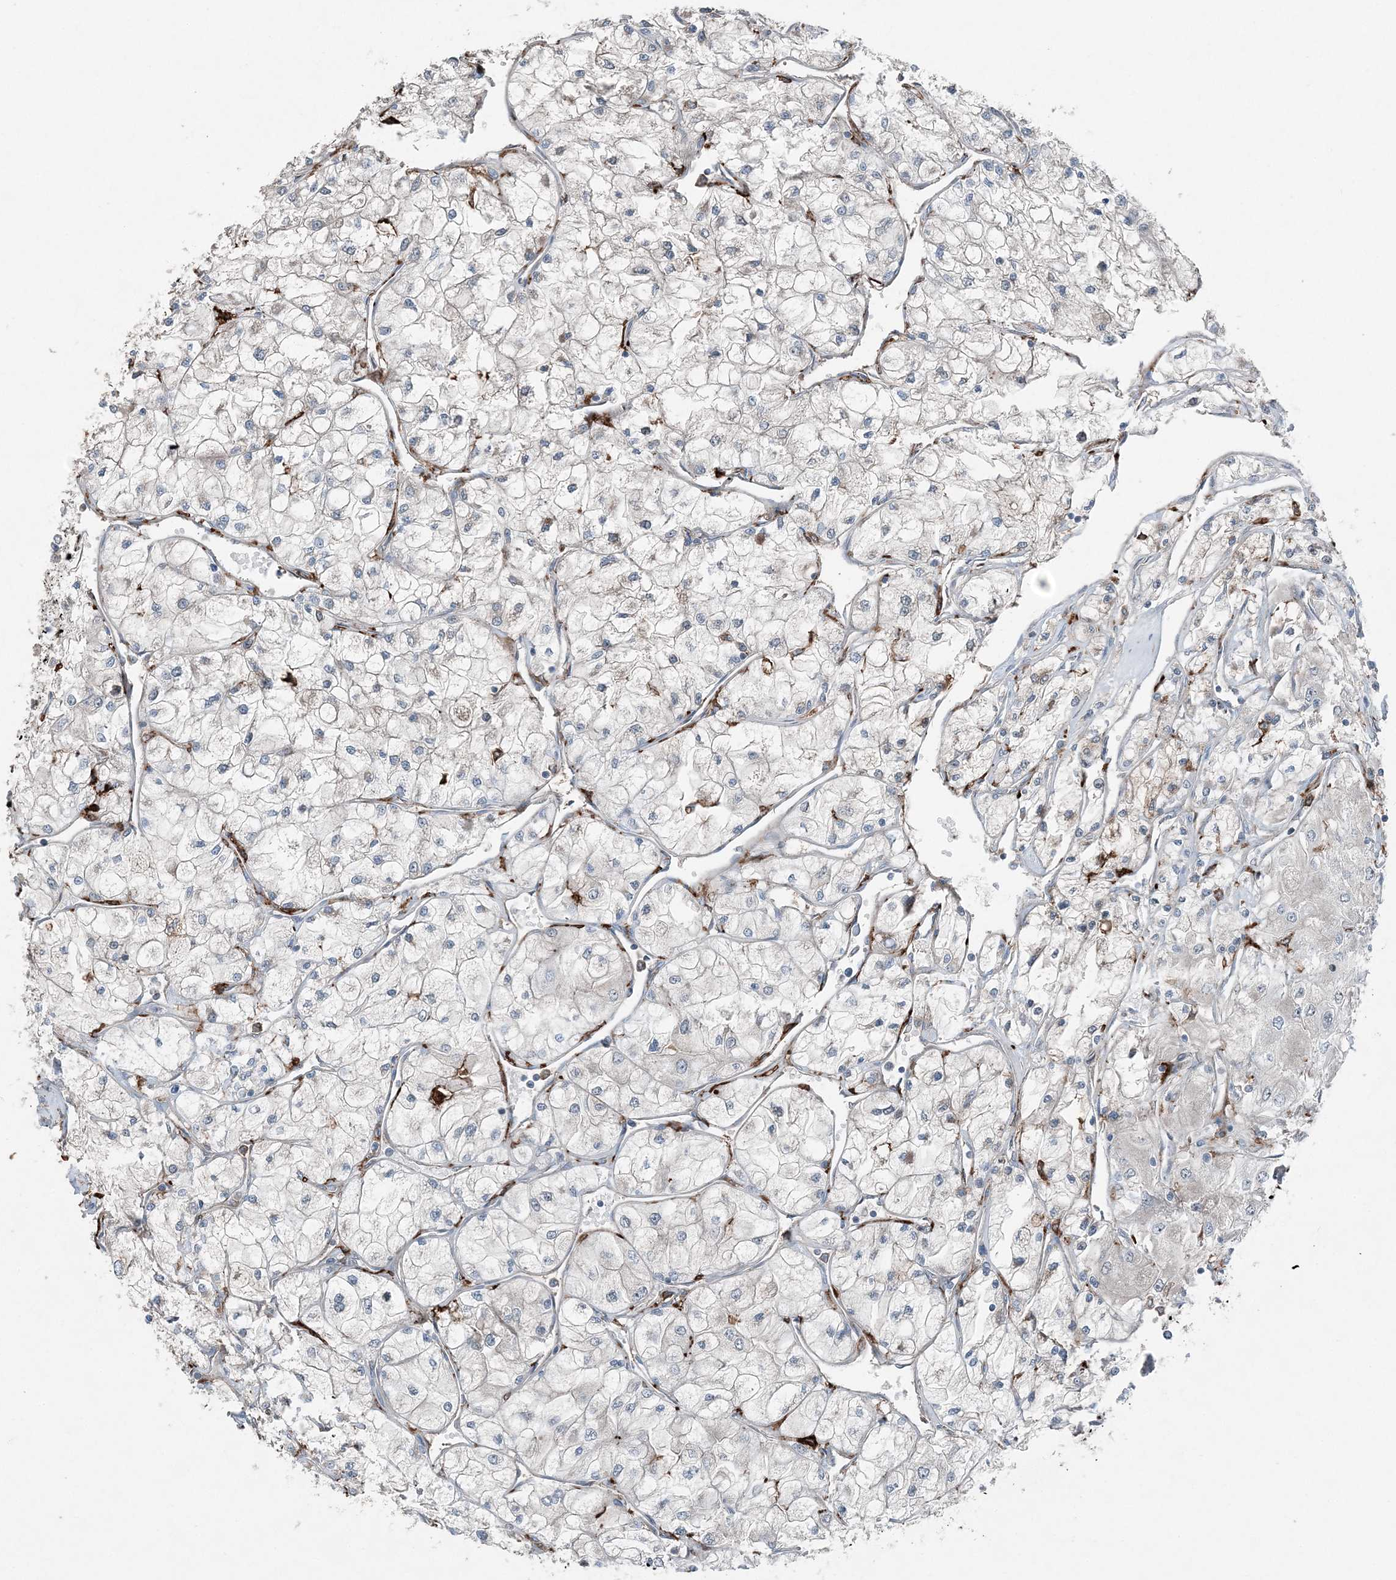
{"staining": {"intensity": "negative", "quantity": "none", "location": "none"}, "tissue": "renal cancer", "cell_type": "Tumor cells", "image_type": "cancer", "snomed": [{"axis": "morphology", "description": "Adenocarcinoma, NOS"}, {"axis": "topography", "description": "Kidney"}], "caption": "Histopathology image shows no significant protein staining in tumor cells of renal cancer.", "gene": "KY", "patient": {"sex": "male", "age": 80}}